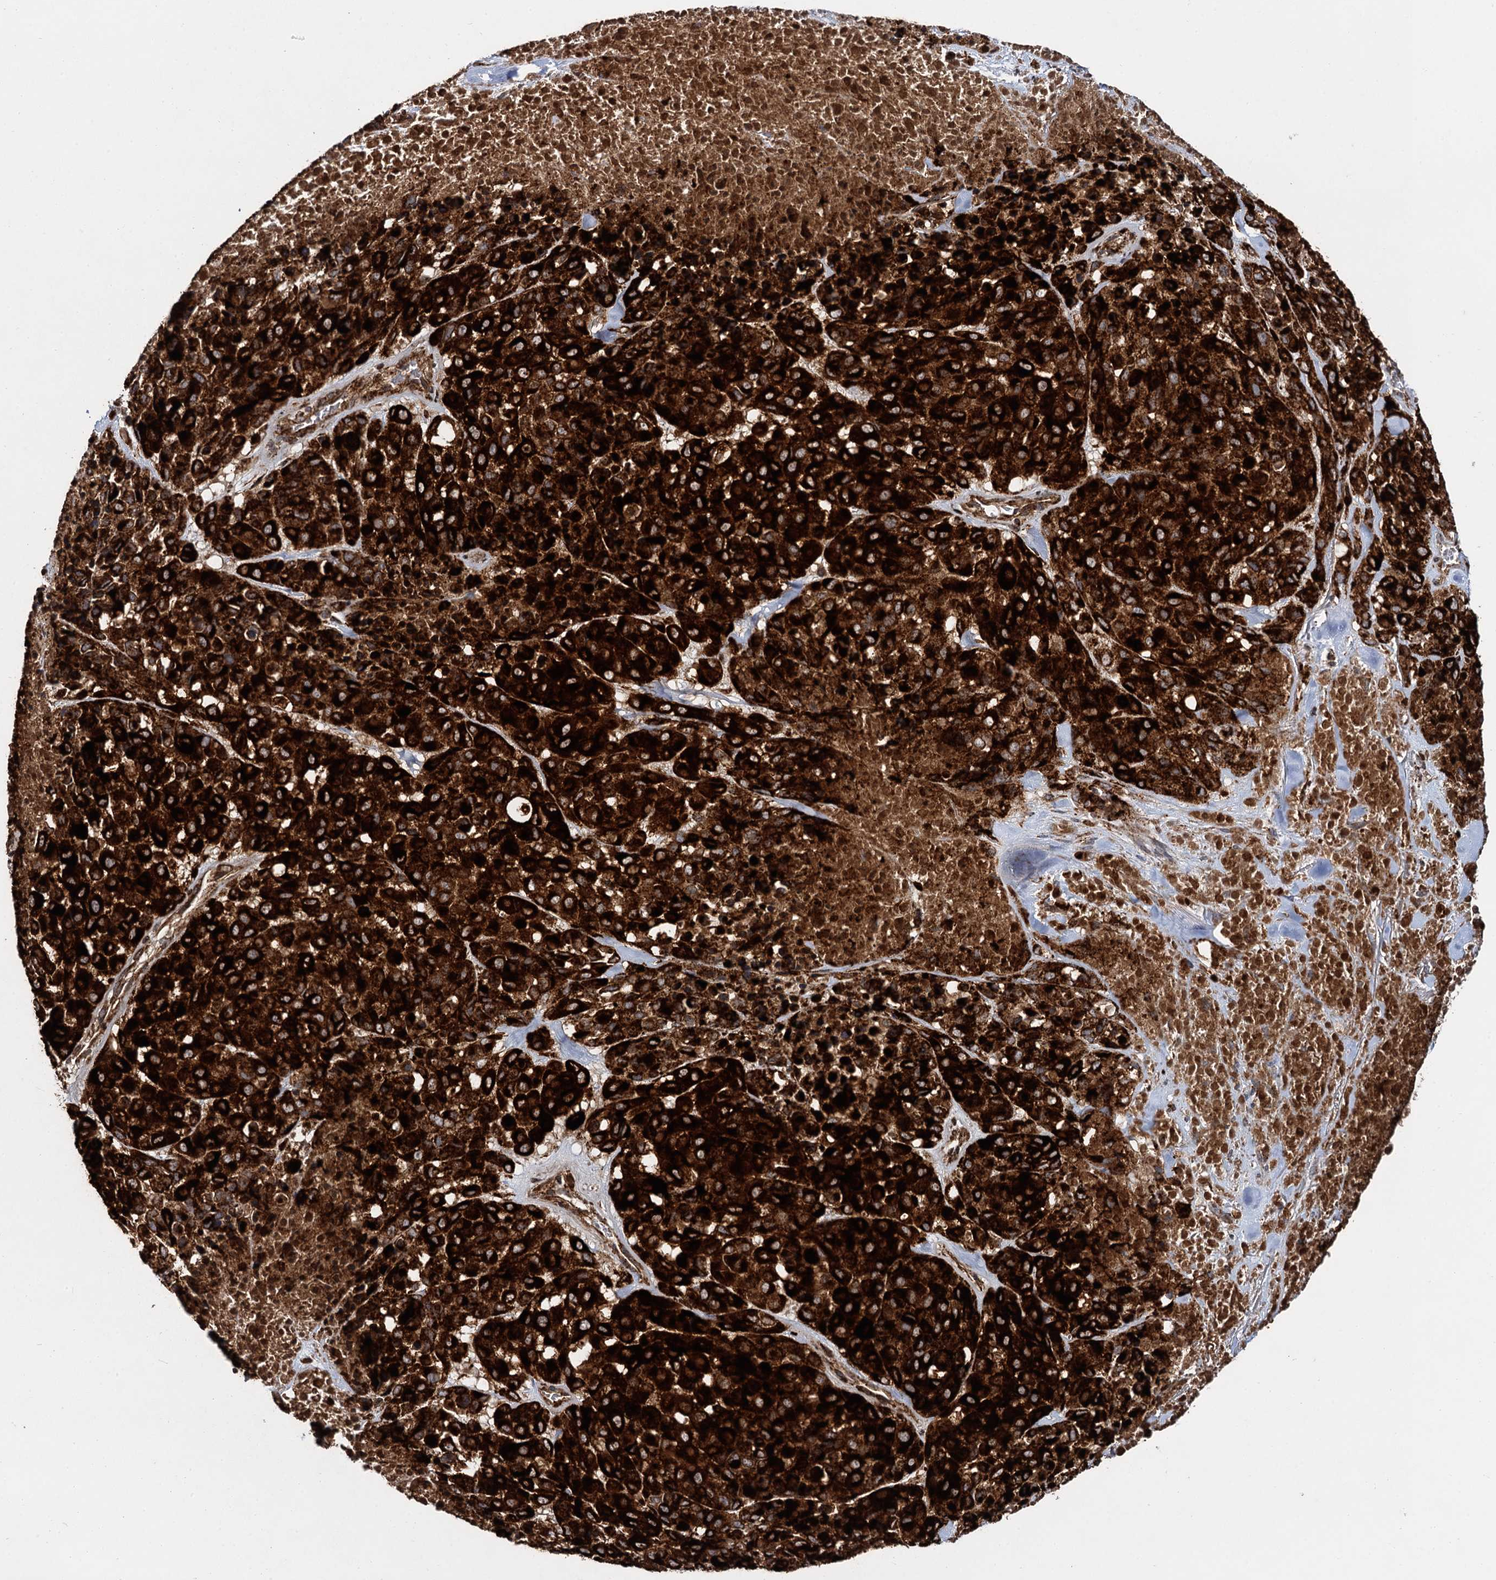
{"staining": {"intensity": "strong", "quantity": ">75%", "location": "cytoplasmic/membranous"}, "tissue": "melanoma", "cell_type": "Tumor cells", "image_type": "cancer", "snomed": [{"axis": "morphology", "description": "Malignant melanoma, Metastatic site"}, {"axis": "topography", "description": "Skin"}], "caption": "Protein staining of malignant melanoma (metastatic site) tissue displays strong cytoplasmic/membranous positivity in about >75% of tumor cells.", "gene": "GBA1", "patient": {"sex": "female", "age": 81}}